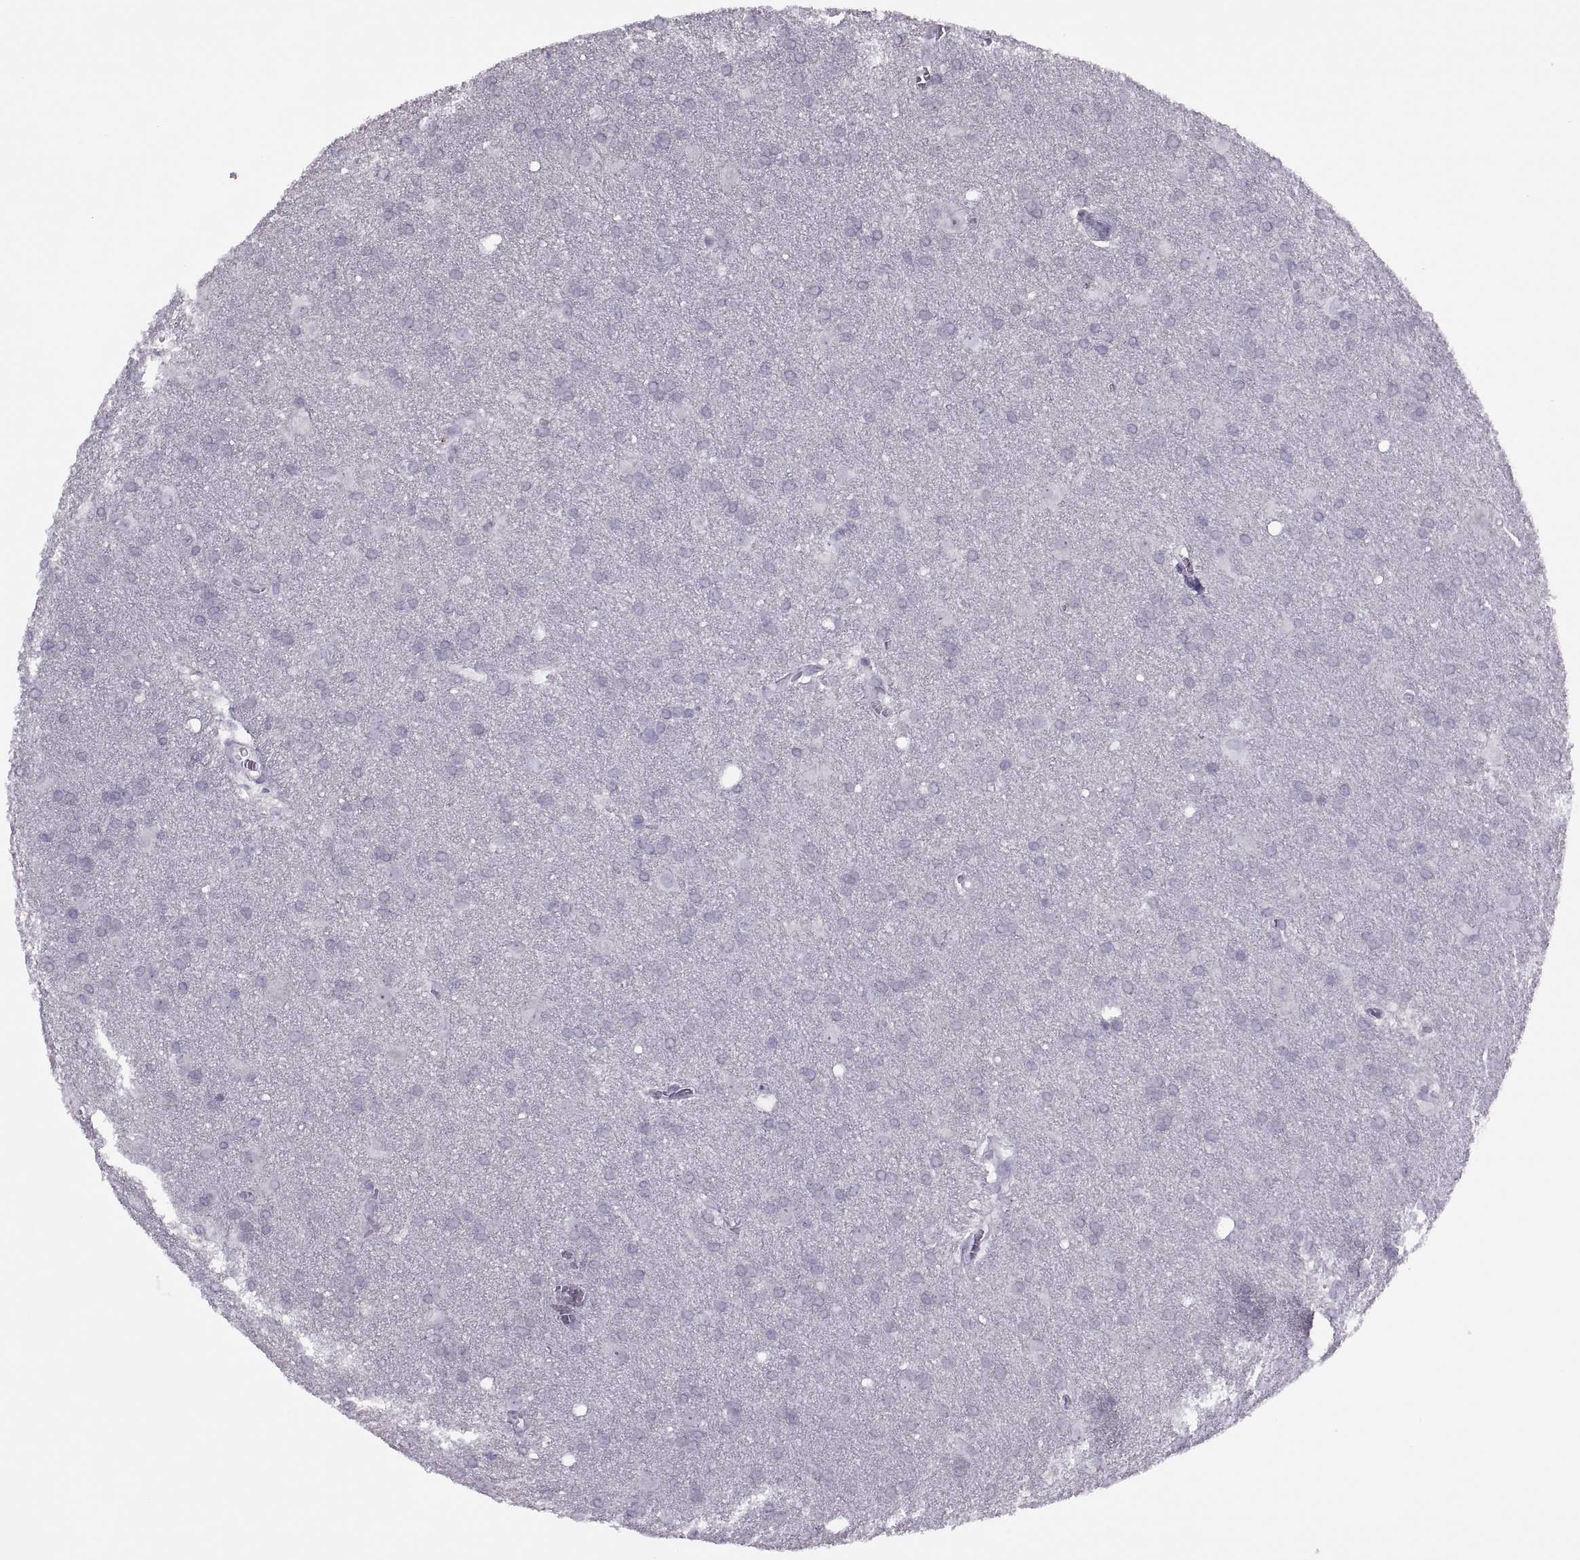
{"staining": {"intensity": "negative", "quantity": "none", "location": "none"}, "tissue": "glioma", "cell_type": "Tumor cells", "image_type": "cancer", "snomed": [{"axis": "morphology", "description": "Glioma, malignant, Low grade"}, {"axis": "topography", "description": "Brain"}], "caption": "The photomicrograph demonstrates no significant staining in tumor cells of glioma.", "gene": "FAM24A", "patient": {"sex": "male", "age": 58}}